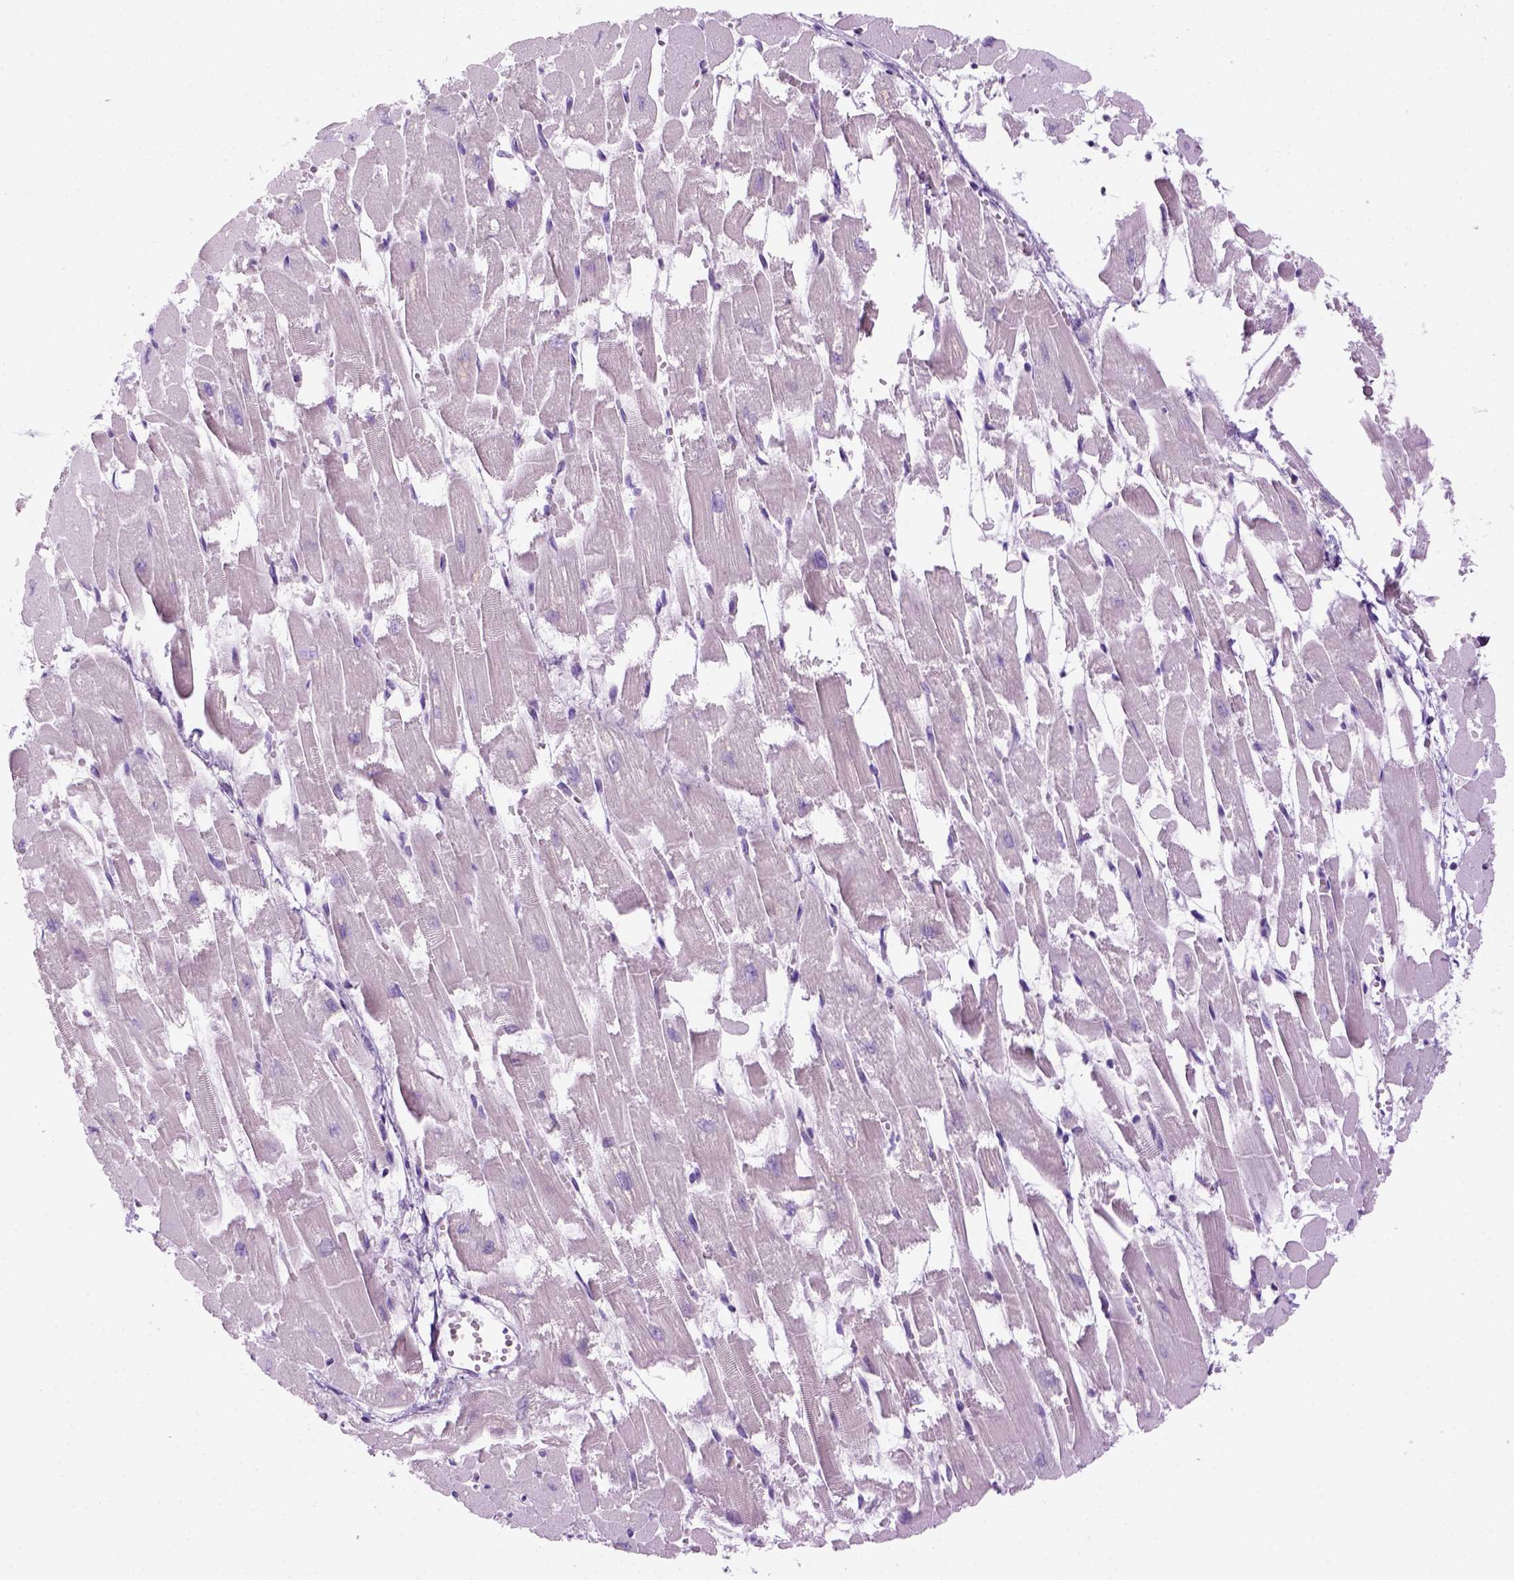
{"staining": {"intensity": "negative", "quantity": "none", "location": "none"}, "tissue": "heart muscle", "cell_type": "Cardiomyocytes", "image_type": "normal", "snomed": [{"axis": "morphology", "description": "Normal tissue, NOS"}, {"axis": "topography", "description": "Heart"}], "caption": "A high-resolution image shows immunohistochemistry (IHC) staining of normal heart muscle, which displays no significant staining in cardiomyocytes. (DAB (3,3'-diaminobenzidine) immunohistochemistry (IHC), high magnification).", "gene": "DNAH11", "patient": {"sex": "female", "age": 52}}